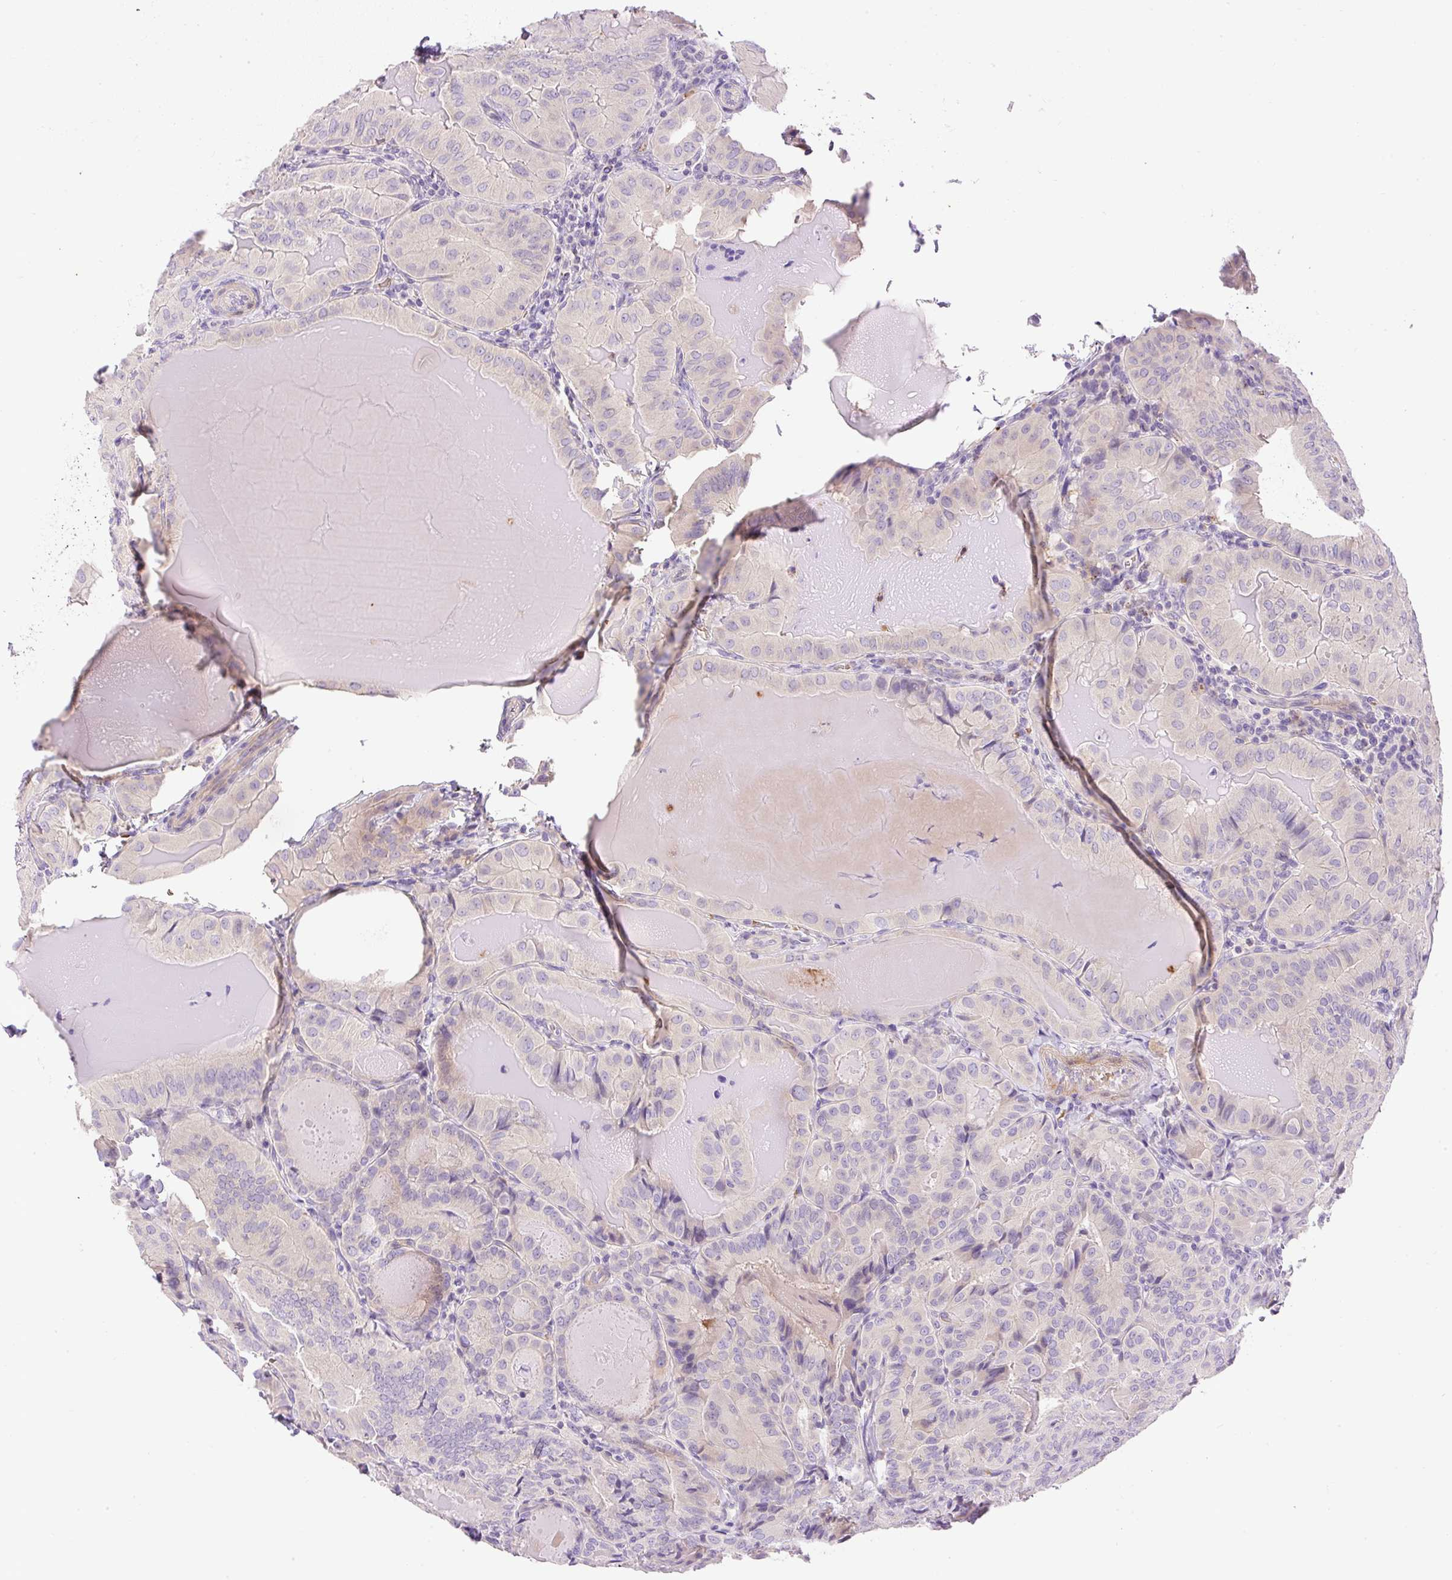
{"staining": {"intensity": "negative", "quantity": "none", "location": "none"}, "tissue": "thyroid cancer", "cell_type": "Tumor cells", "image_type": "cancer", "snomed": [{"axis": "morphology", "description": "Papillary adenocarcinoma, NOS"}, {"axis": "topography", "description": "Thyroid gland"}], "caption": "Human papillary adenocarcinoma (thyroid) stained for a protein using immunohistochemistry reveals no positivity in tumor cells.", "gene": "LHFPL5", "patient": {"sex": "female", "age": 68}}